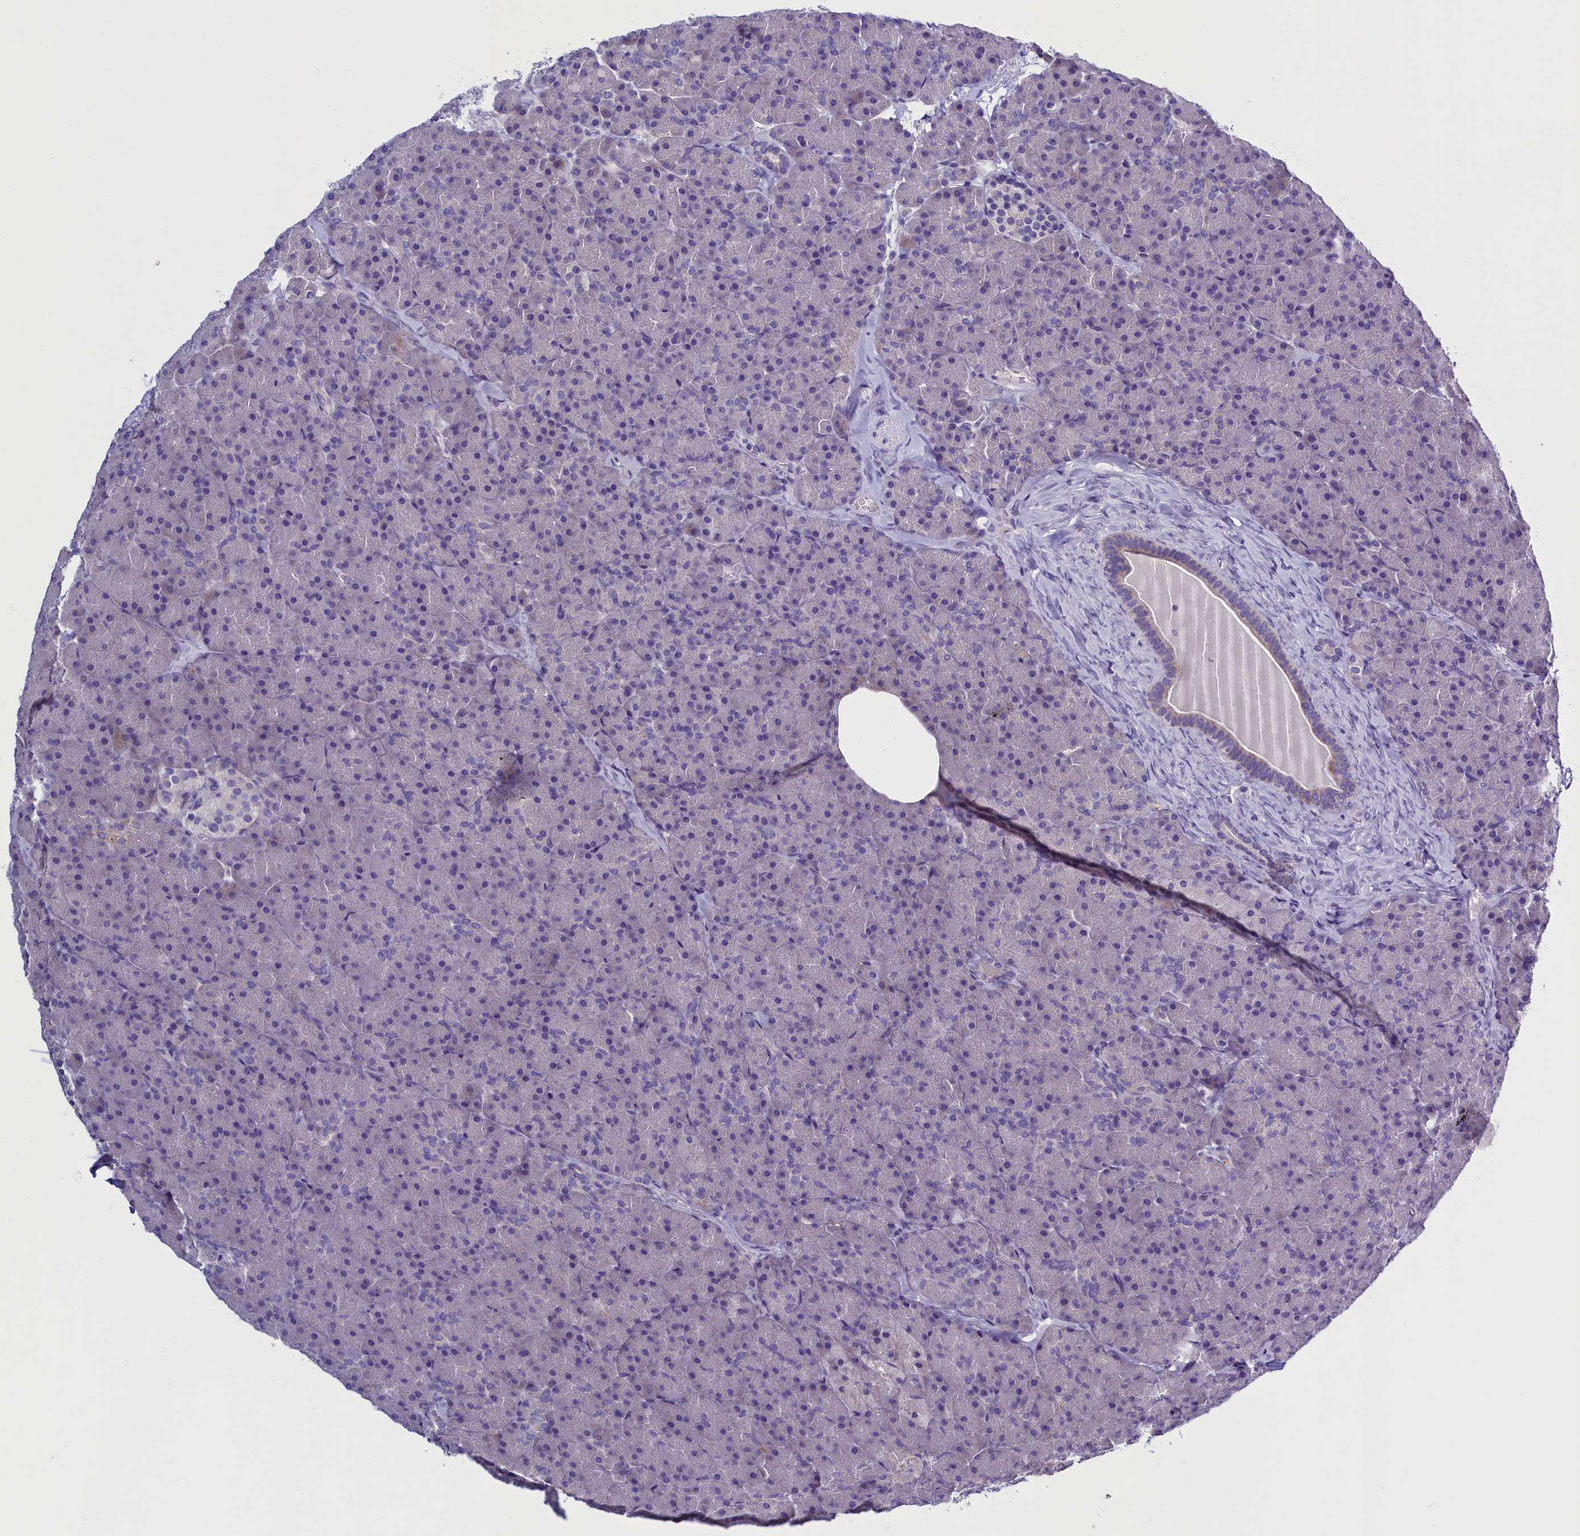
{"staining": {"intensity": "weak", "quantity": "<25%", "location": "cytoplasmic/membranous"}, "tissue": "pancreas", "cell_type": "Exocrine glandular cells", "image_type": "normal", "snomed": [{"axis": "morphology", "description": "Normal tissue, NOS"}, {"axis": "topography", "description": "Pancreas"}], "caption": "Protein analysis of unremarkable pancreas reveals no significant staining in exocrine glandular cells.", "gene": "RTTN", "patient": {"sex": "male", "age": 36}}